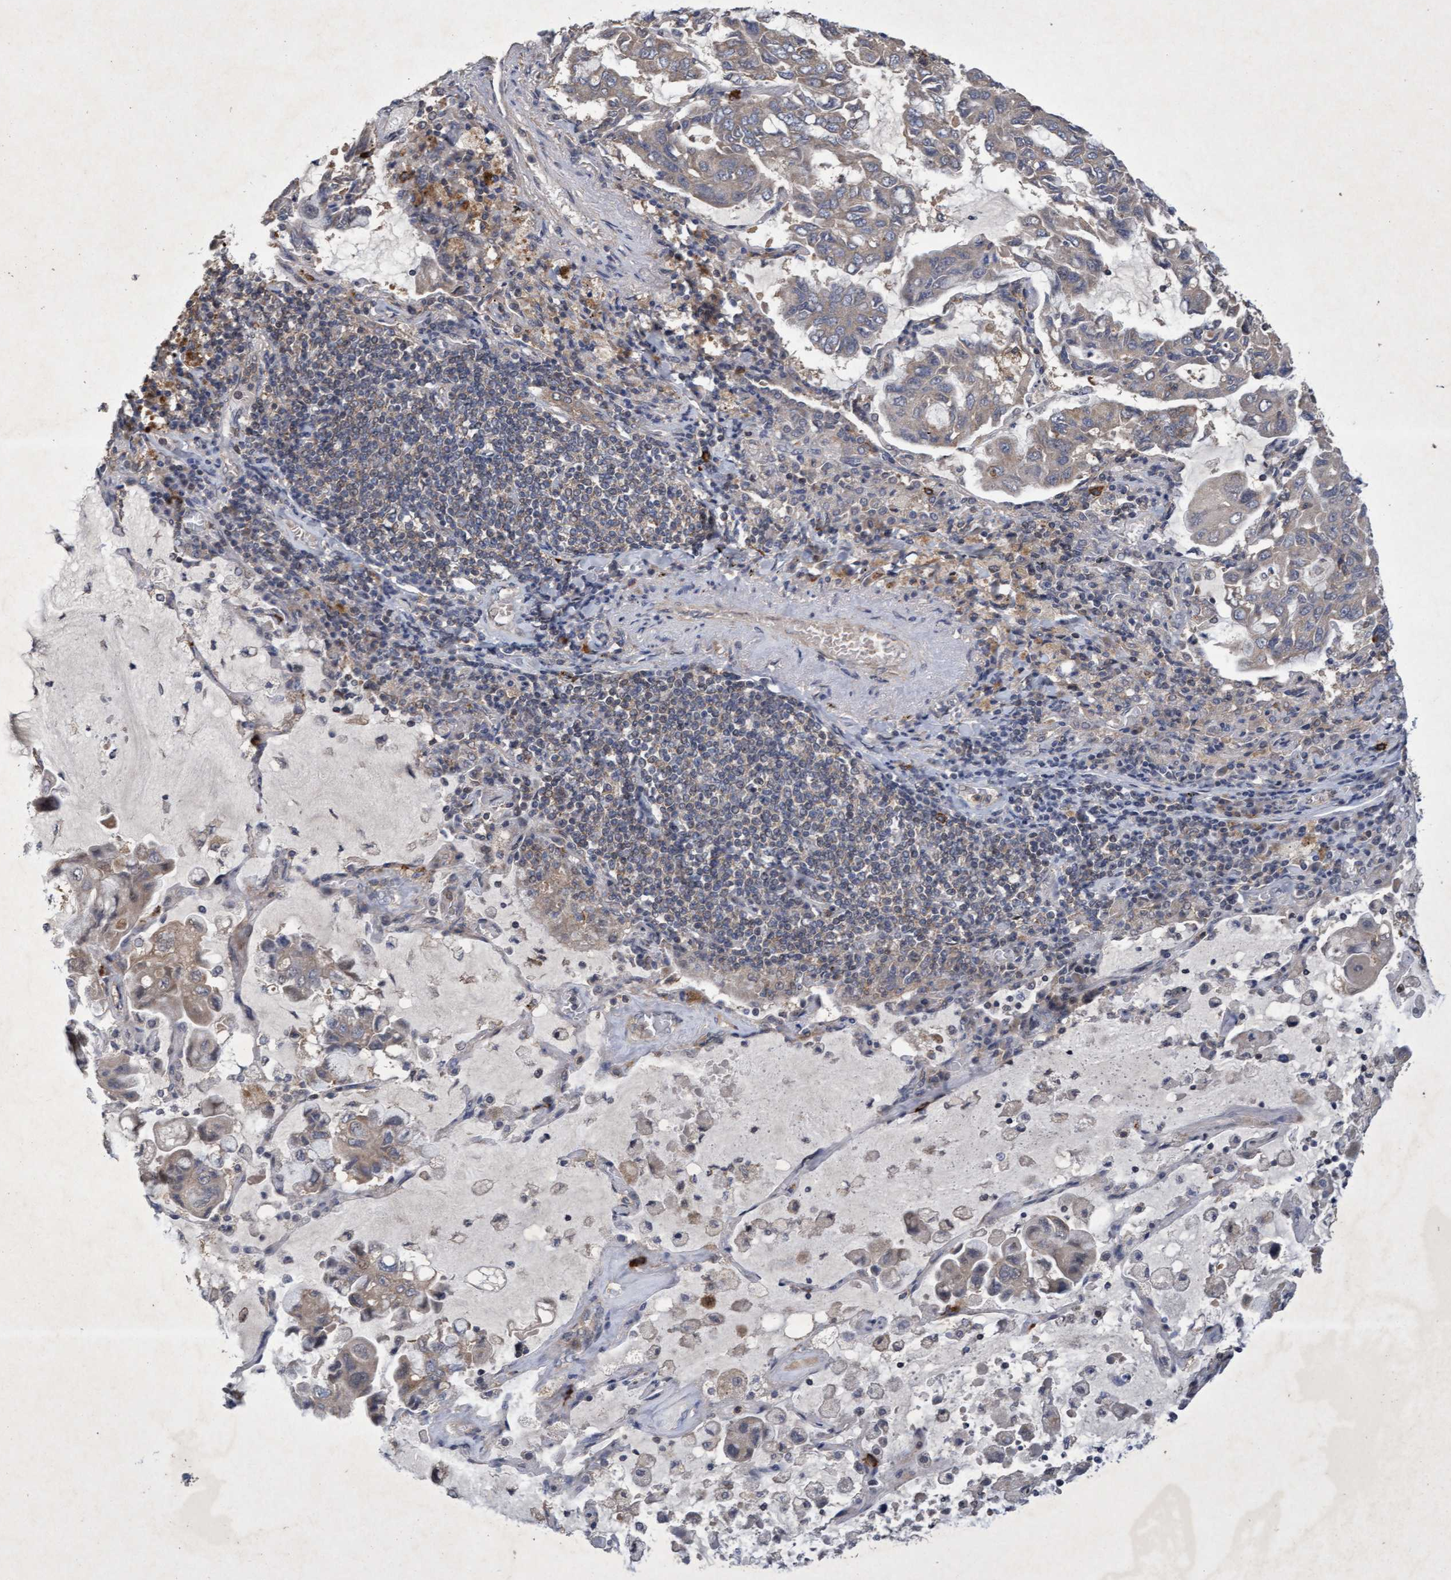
{"staining": {"intensity": "weak", "quantity": "<25%", "location": "cytoplasmic/membranous"}, "tissue": "lung cancer", "cell_type": "Tumor cells", "image_type": "cancer", "snomed": [{"axis": "morphology", "description": "Adenocarcinoma, NOS"}, {"axis": "topography", "description": "Lung"}], "caption": "Immunohistochemical staining of human lung cancer (adenocarcinoma) shows no significant expression in tumor cells. The staining was performed using DAB to visualize the protein expression in brown, while the nuclei were stained in blue with hematoxylin (Magnification: 20x).", "gene": "ZNF677", "patient": {"sex": "male", "age": 64}}